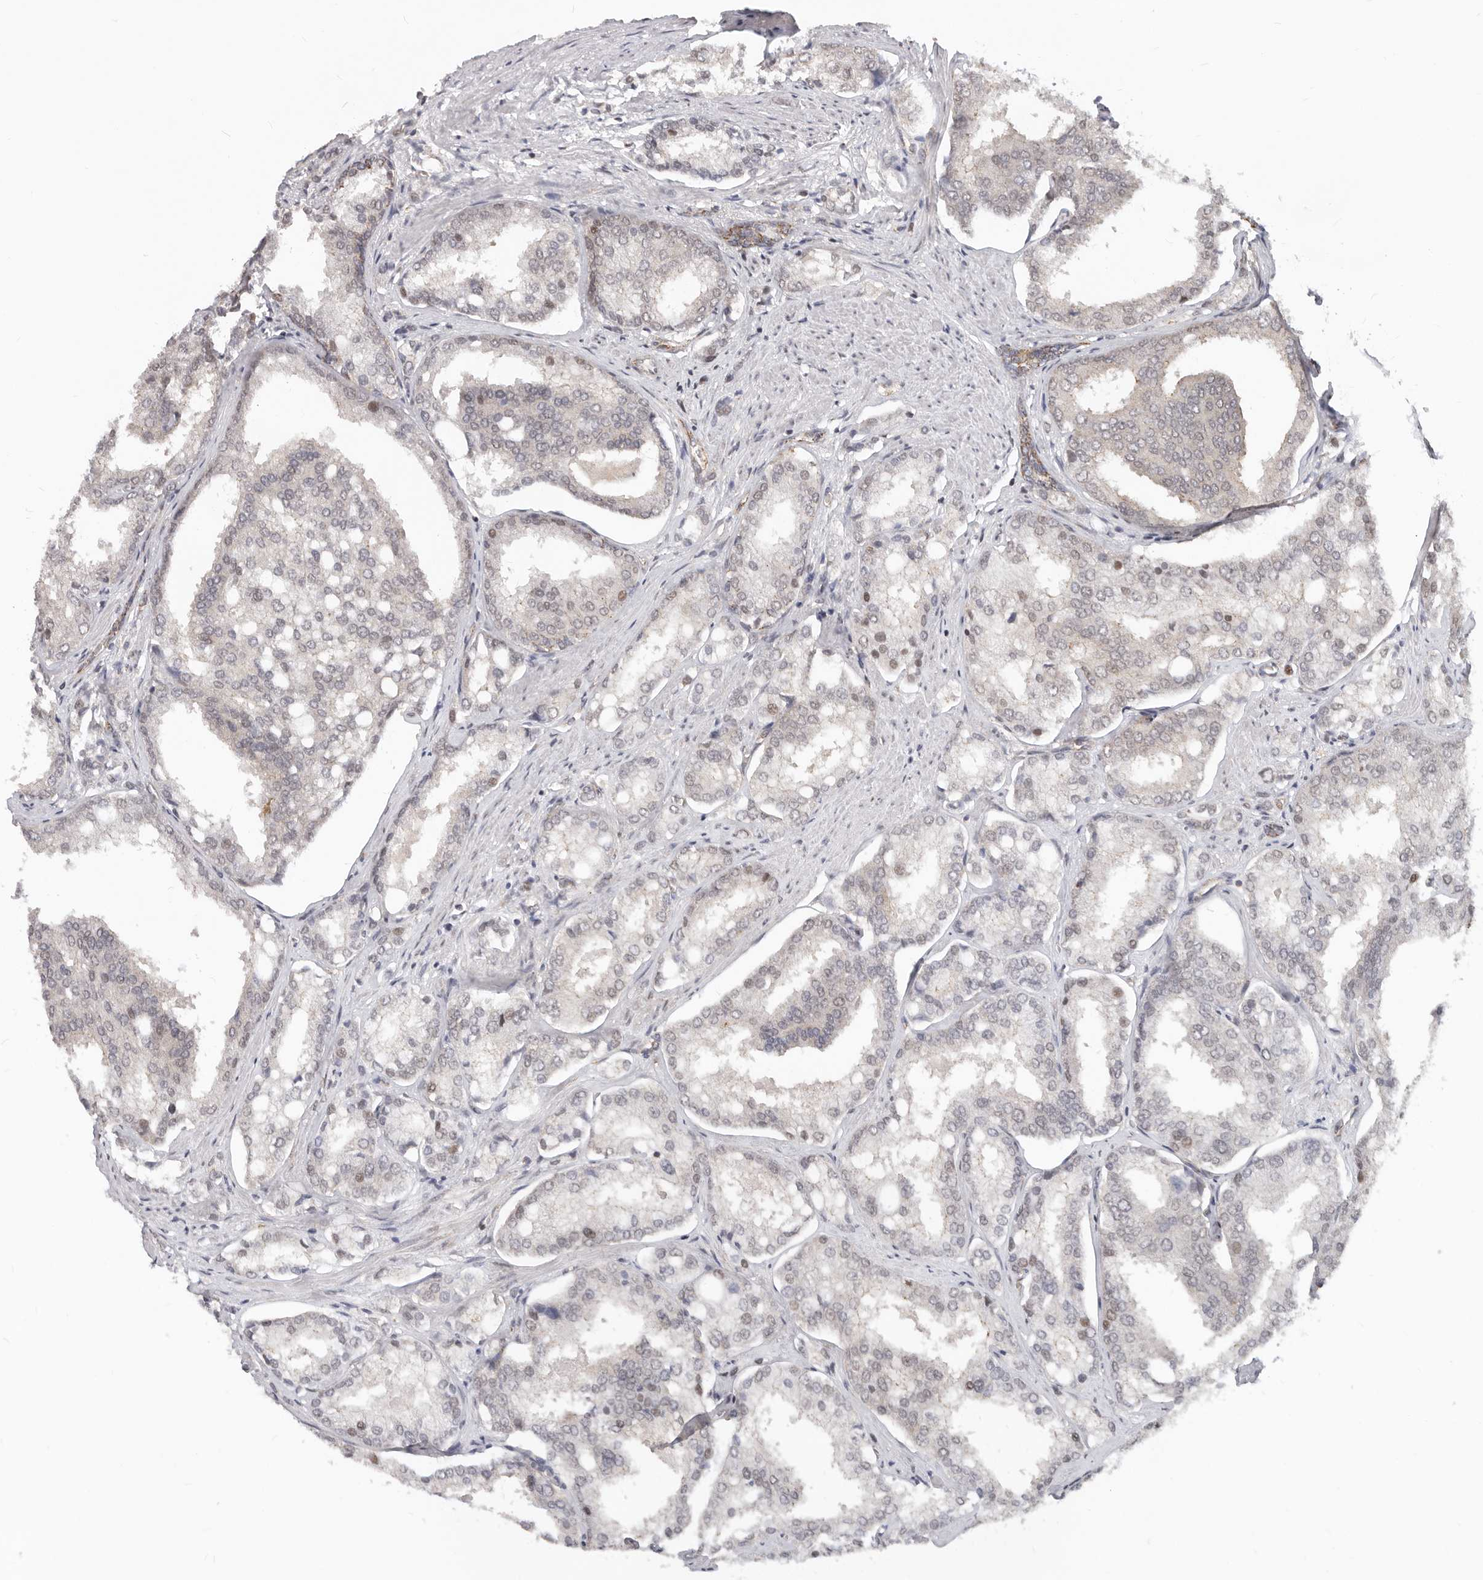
{"staining": {"intensity": "negative", "quantity": "none", "location": "none"}, "tissue": "prostate cancer", "cell_type": "Tumor cells", "image_type": "cancer", "snomed": [{"axis": "morphology", "description": "Adenocarcinoma, High grade"}, {"axis": "topography", "description": "Prostate"}], "caption": "Tumor cells are negative for brown protein staining in prostate cancer (adenocarcinoma (high-grade)).", "gene": "USP49", "patient": {"sex": "male", "age": 50}}